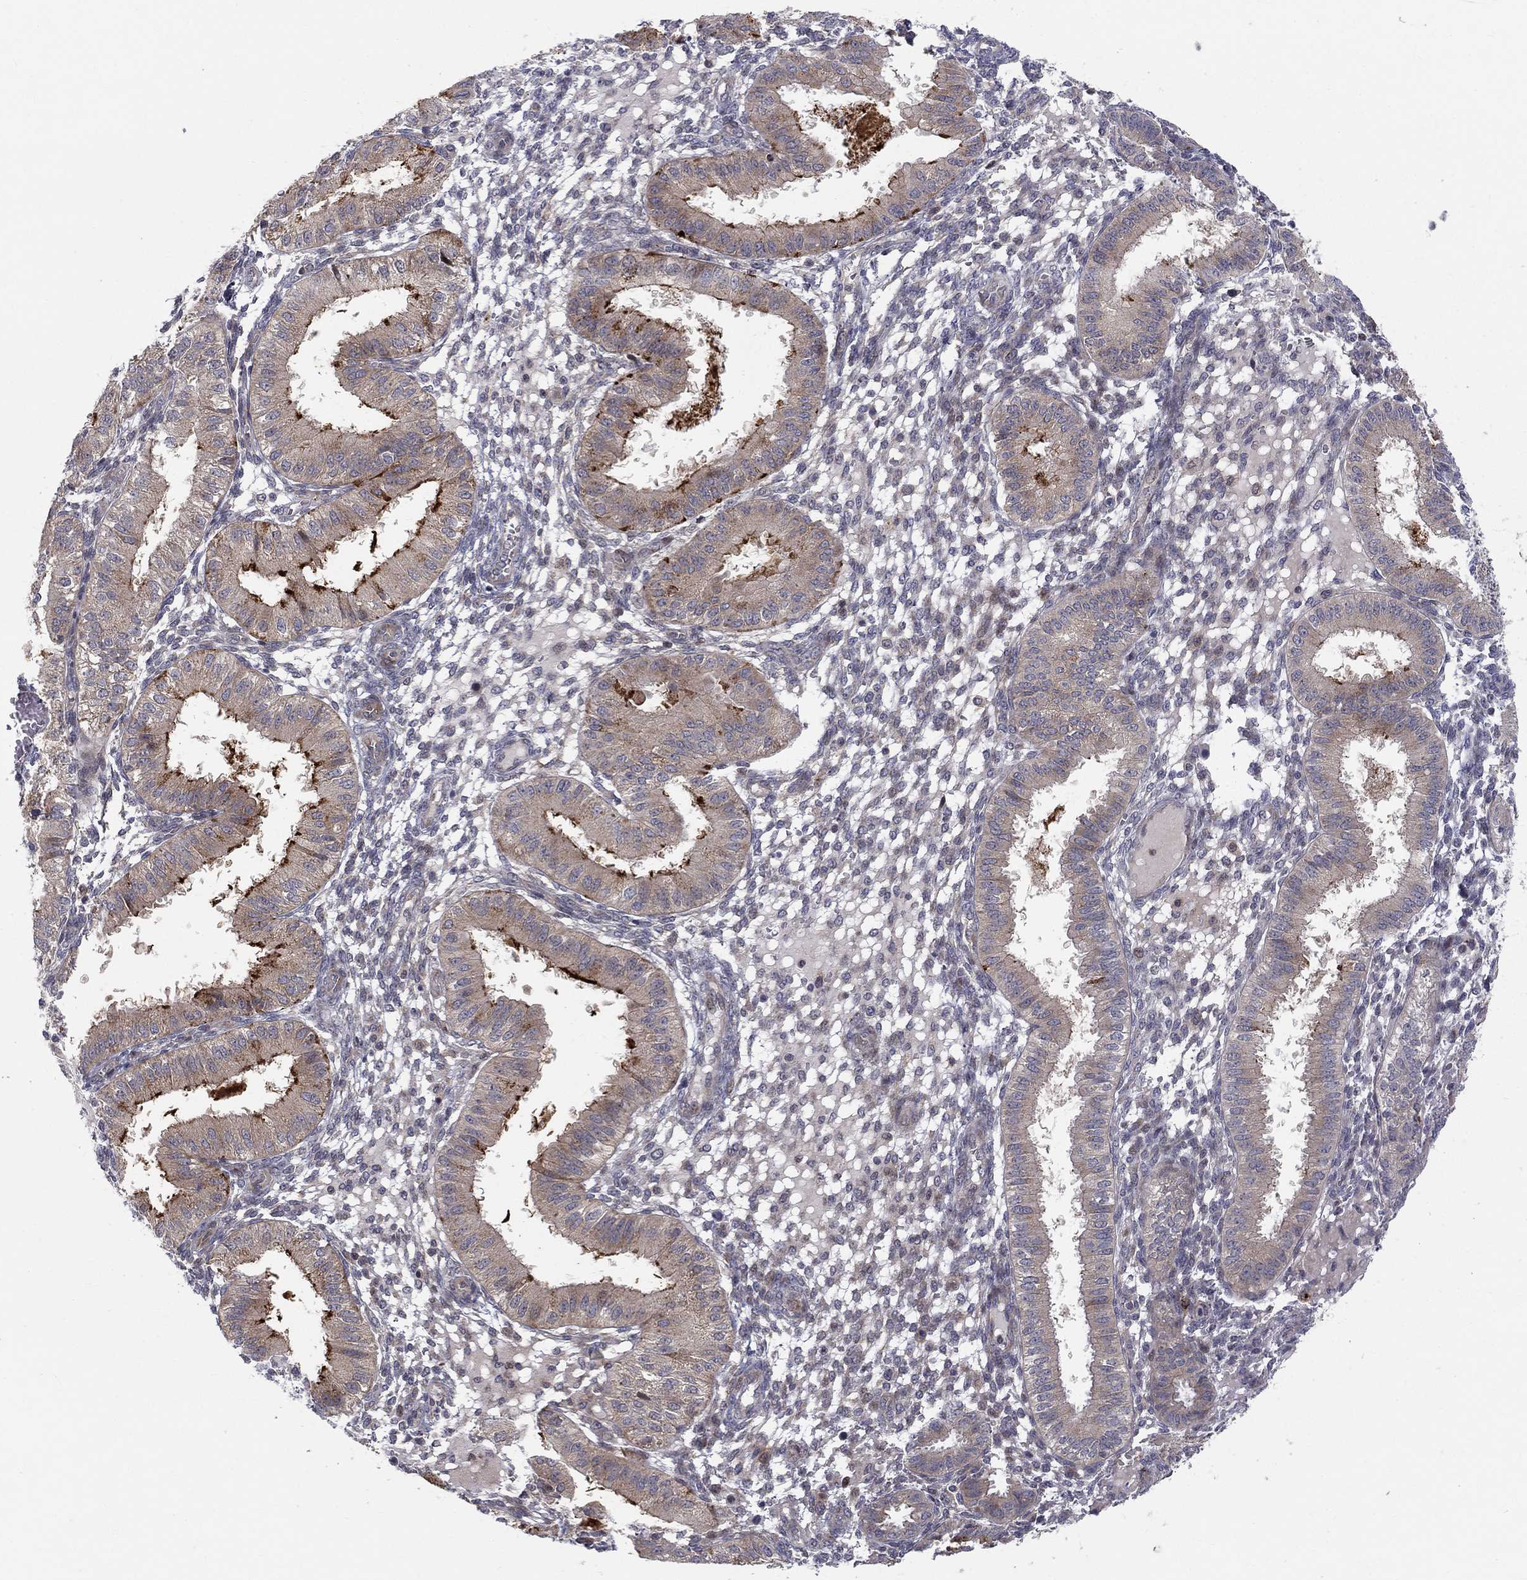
{"staining": {"intensity": "negative", "quantity": "none", "location": "none"}, "tissue": "endometrium", "cell_type": "Cells in endometrial stroma", "image_type": "normal", "snomed": [{"axis": "morphology", "description": "Normal tissue, NOS"}, {"axis": "topography", "description": "Endometrium"}], "caption": "IHC histopathology image of benign endometrium stained for a protein (brown), which reveals no staining in cells in endometrial stroma. (Brightfield microscopy of DAB immunohistochemistry at high magnification).", "gene": "WDR19", "patient": {"sex": "female", "age": 43}}